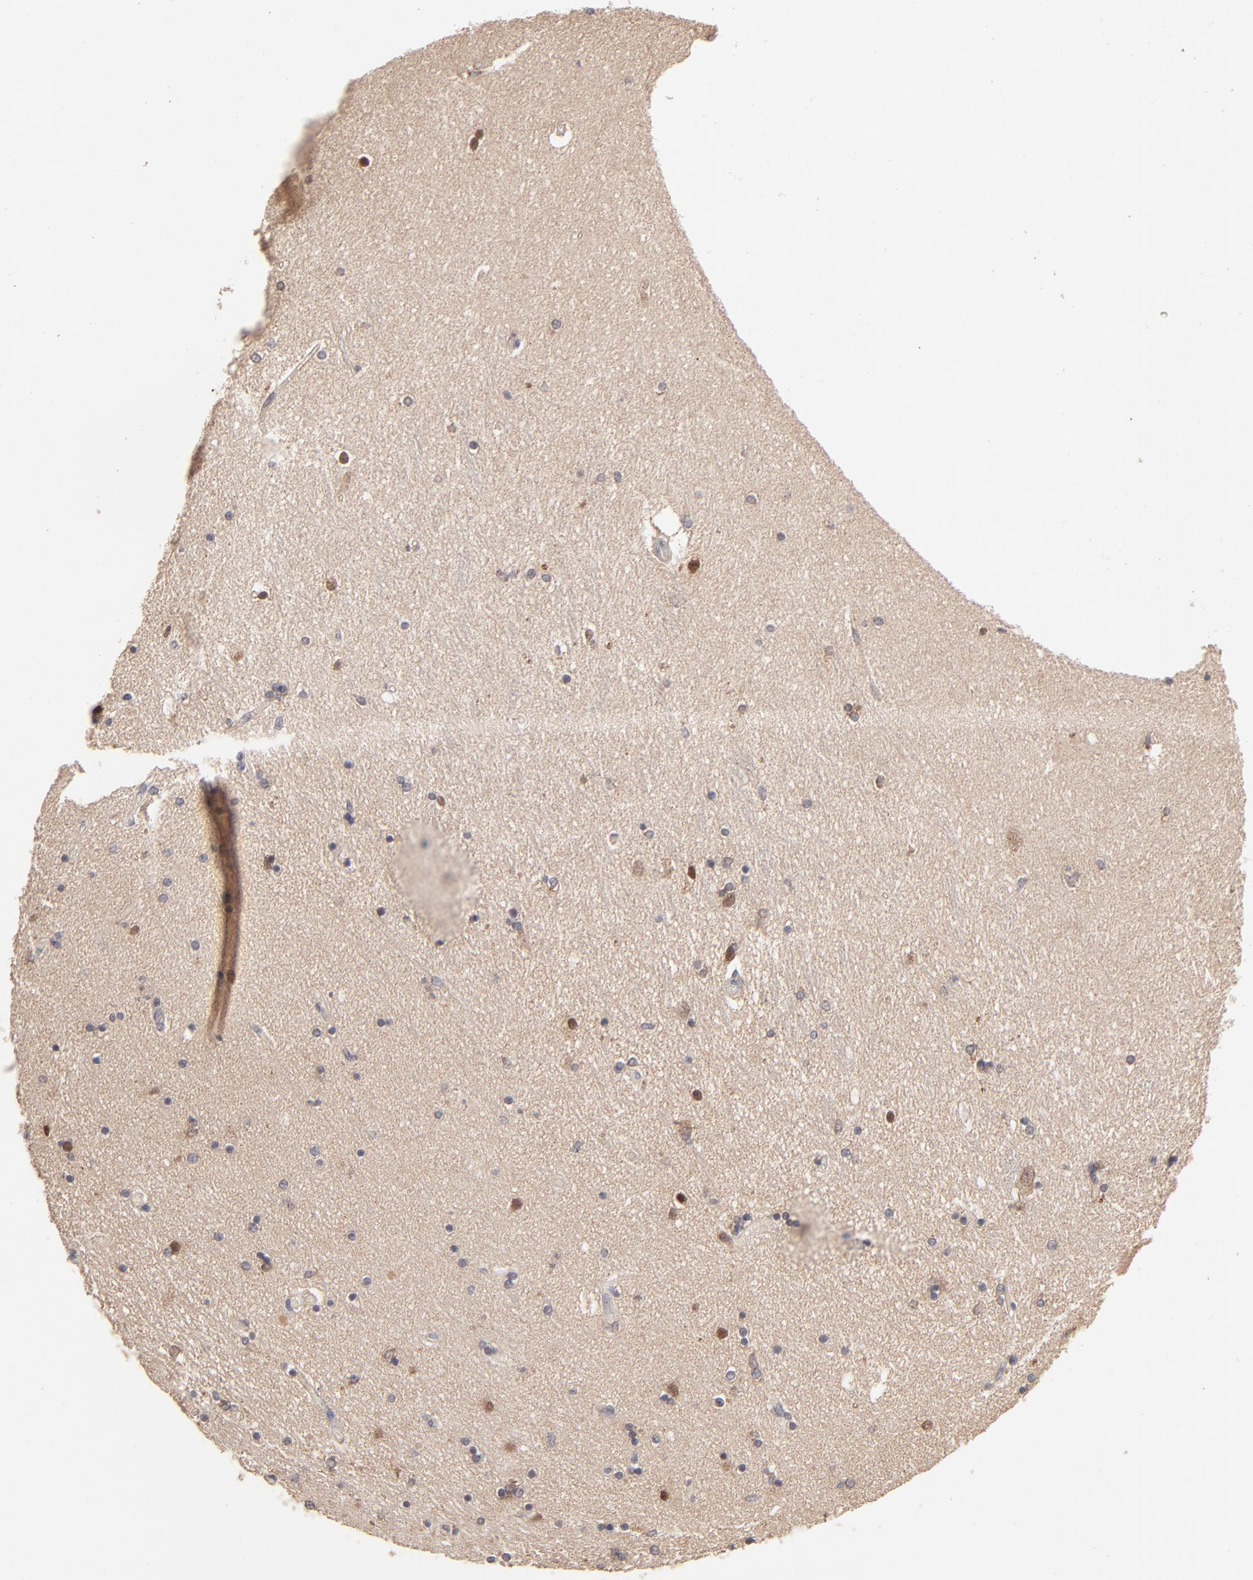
{"staining": {"intensity": "weak", "quantity": "25%-75%", "location": "cytoplasmic/membranous"}, "tissue": "hippocampus", "cell_type": "Glial cells", "image_type": "normal", "snomed": [{"axis": "morphology", "description": "Normal tissue, NOS"}, {"axis": "topography", "description": "Hippocampus"}], "caption": "Brown immunohistochemical staining in benign human hippocampus demonstrates weak cytoplasmic/membranous expression in about 25%-75% of glial cells.", "gene": "IVNS1ABP", "patient": {"sex": "female", "age": 54}}